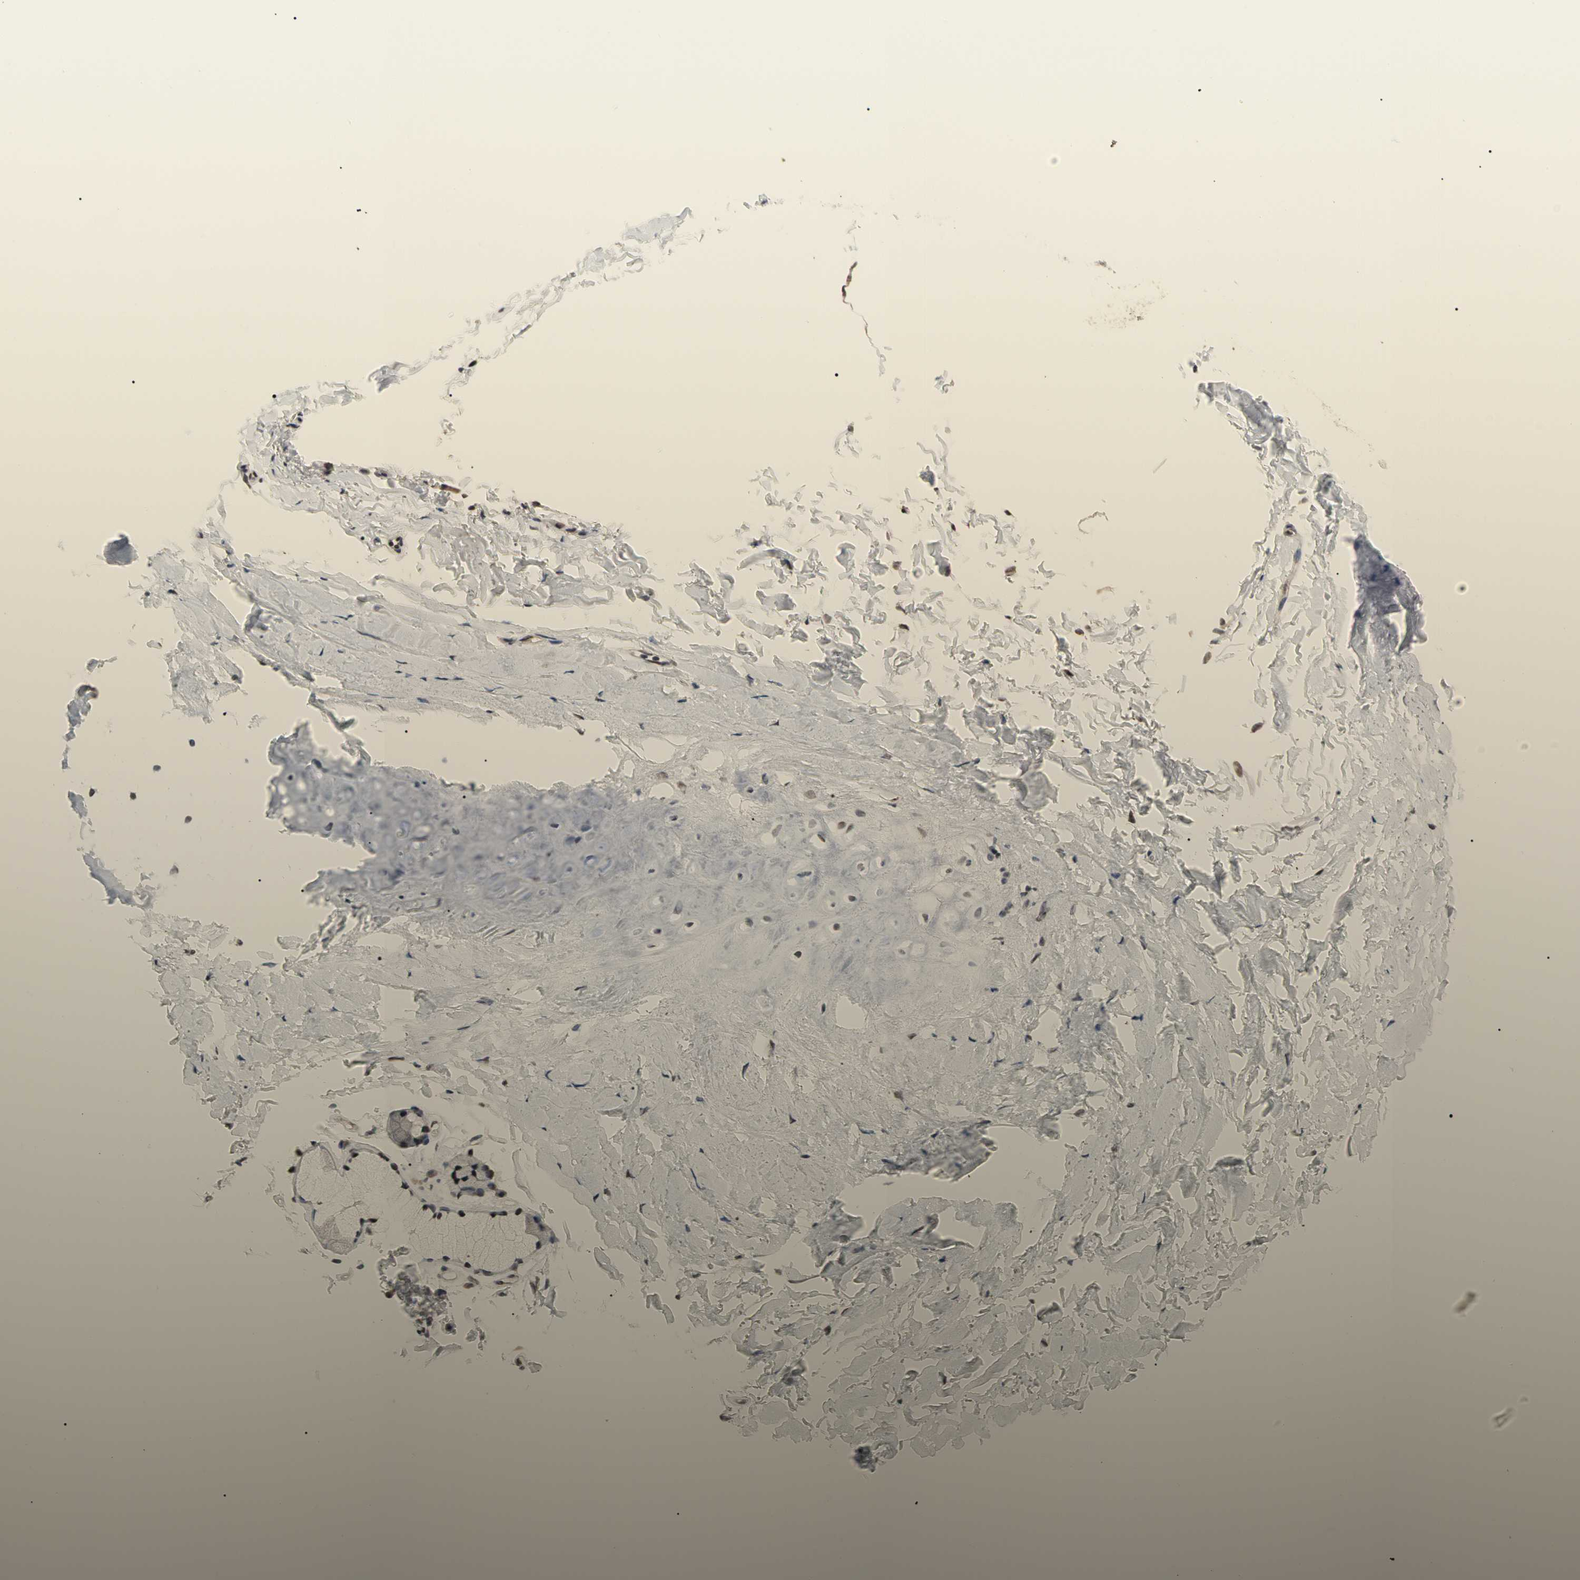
{"staining": {"intensity": "moderate", "quantity": "<25%", "location": "nuclear"}, "tissue": "adipose tissue", "cell_type": "Adipocytes", "image_type": "normal", "snomed": [{"axis": "morphology", "description": "Normal tissue, NOS"}, {"axis": "topography", "description": "Cartilage tissue"}, {"axis": "topography", "description": "Bronchus"}], "caption": "The immunohistochemical stain labels moderate nuclear staining in adipocytes of benign adipose tissue.", "gene": "FAM98B", "patient": {"sex": "female", "age": 73}}